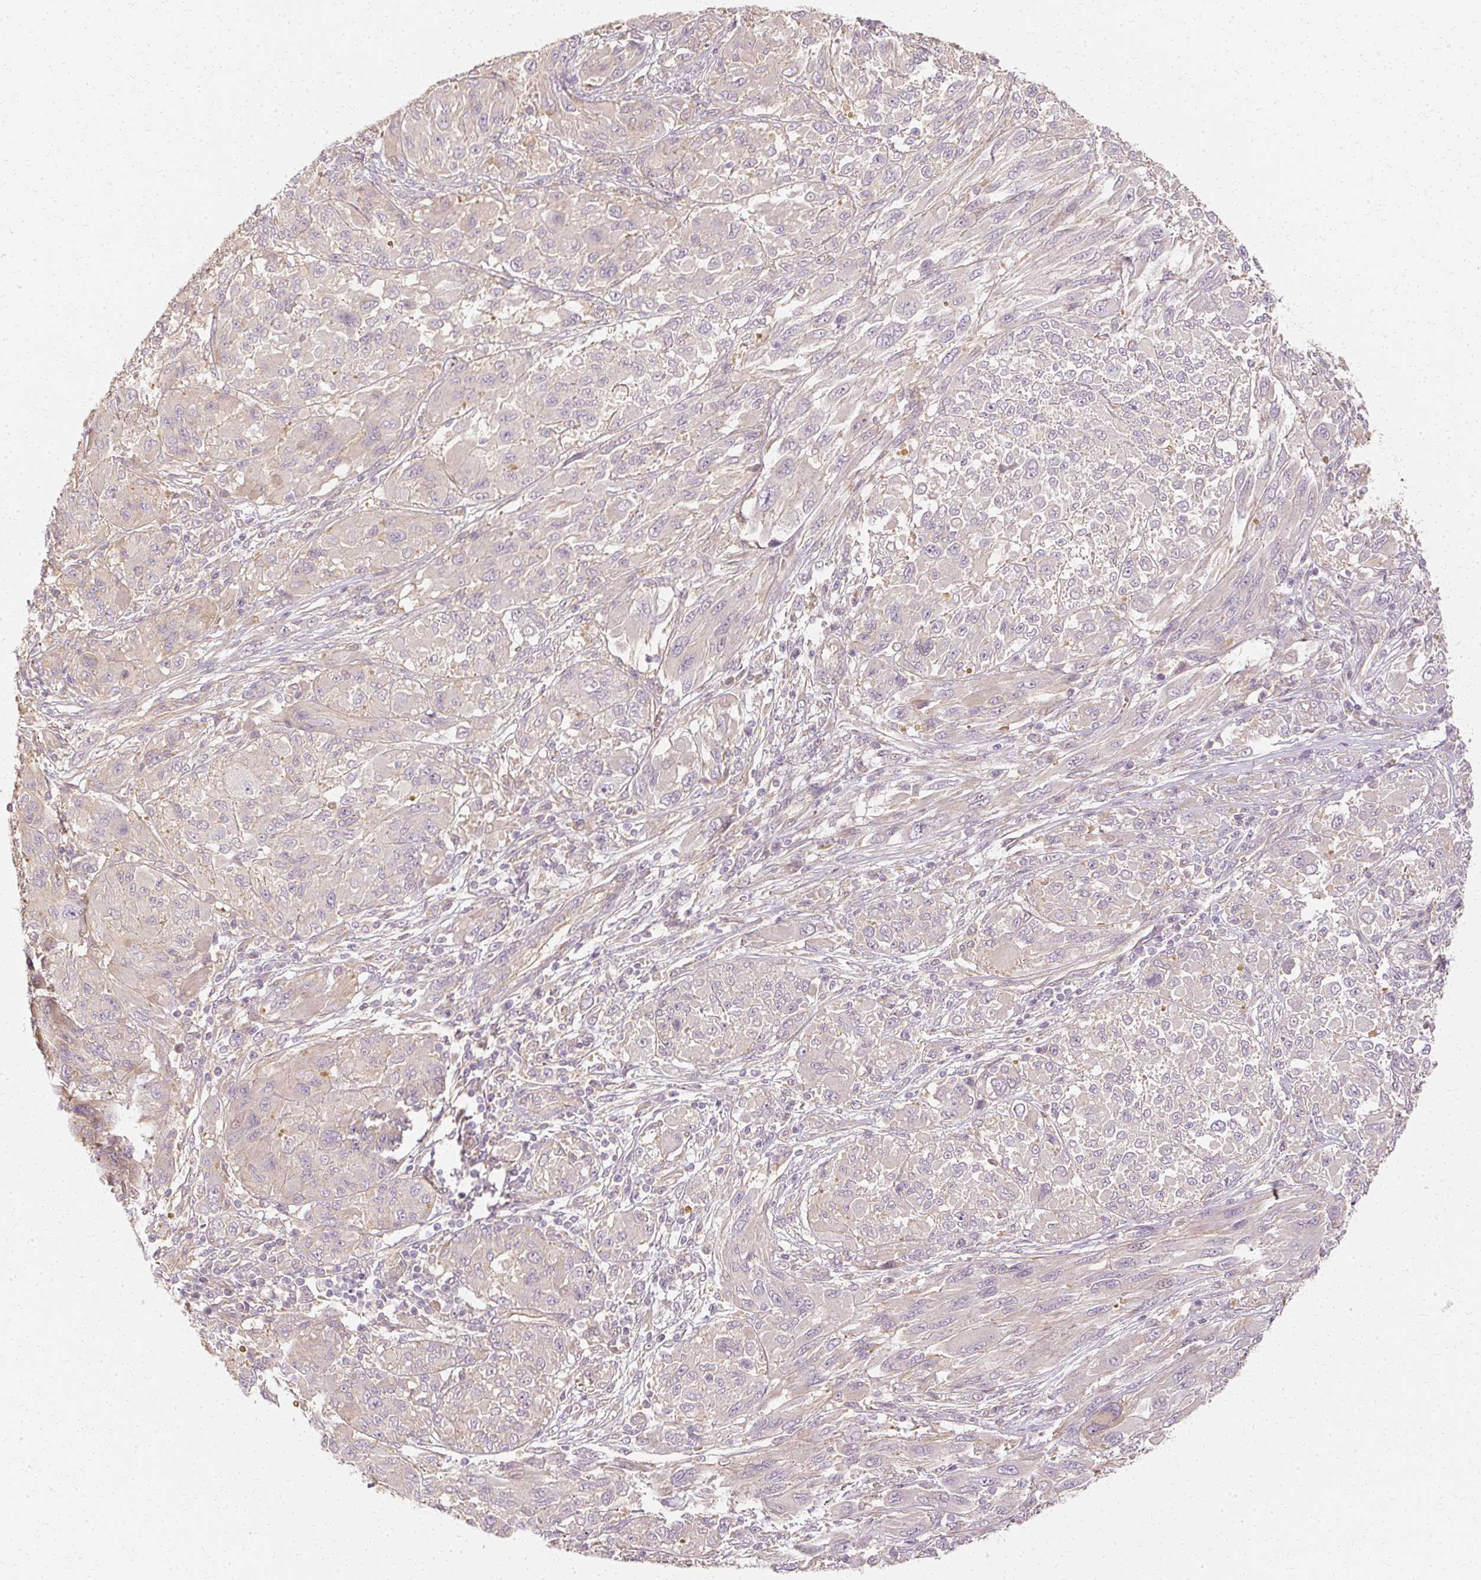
{"staining": {"intensity": "negative", "quantity": "none", "location": "none"}, "tissue": "melanoma", "cell_type": "Tumor cells", "image_type": "cancer", "snomed": [{"axis": "morphology", "description": "Malignant melanoma, NOS"}, {"axis": "topography", "description": "Skin"}], "caption": "The immunohistochemistry image has no significant staining in tumor cells of malignant melanoma tissue.", "gene": "GNAQ", "patient": {"sex": "female", "age": 91}}